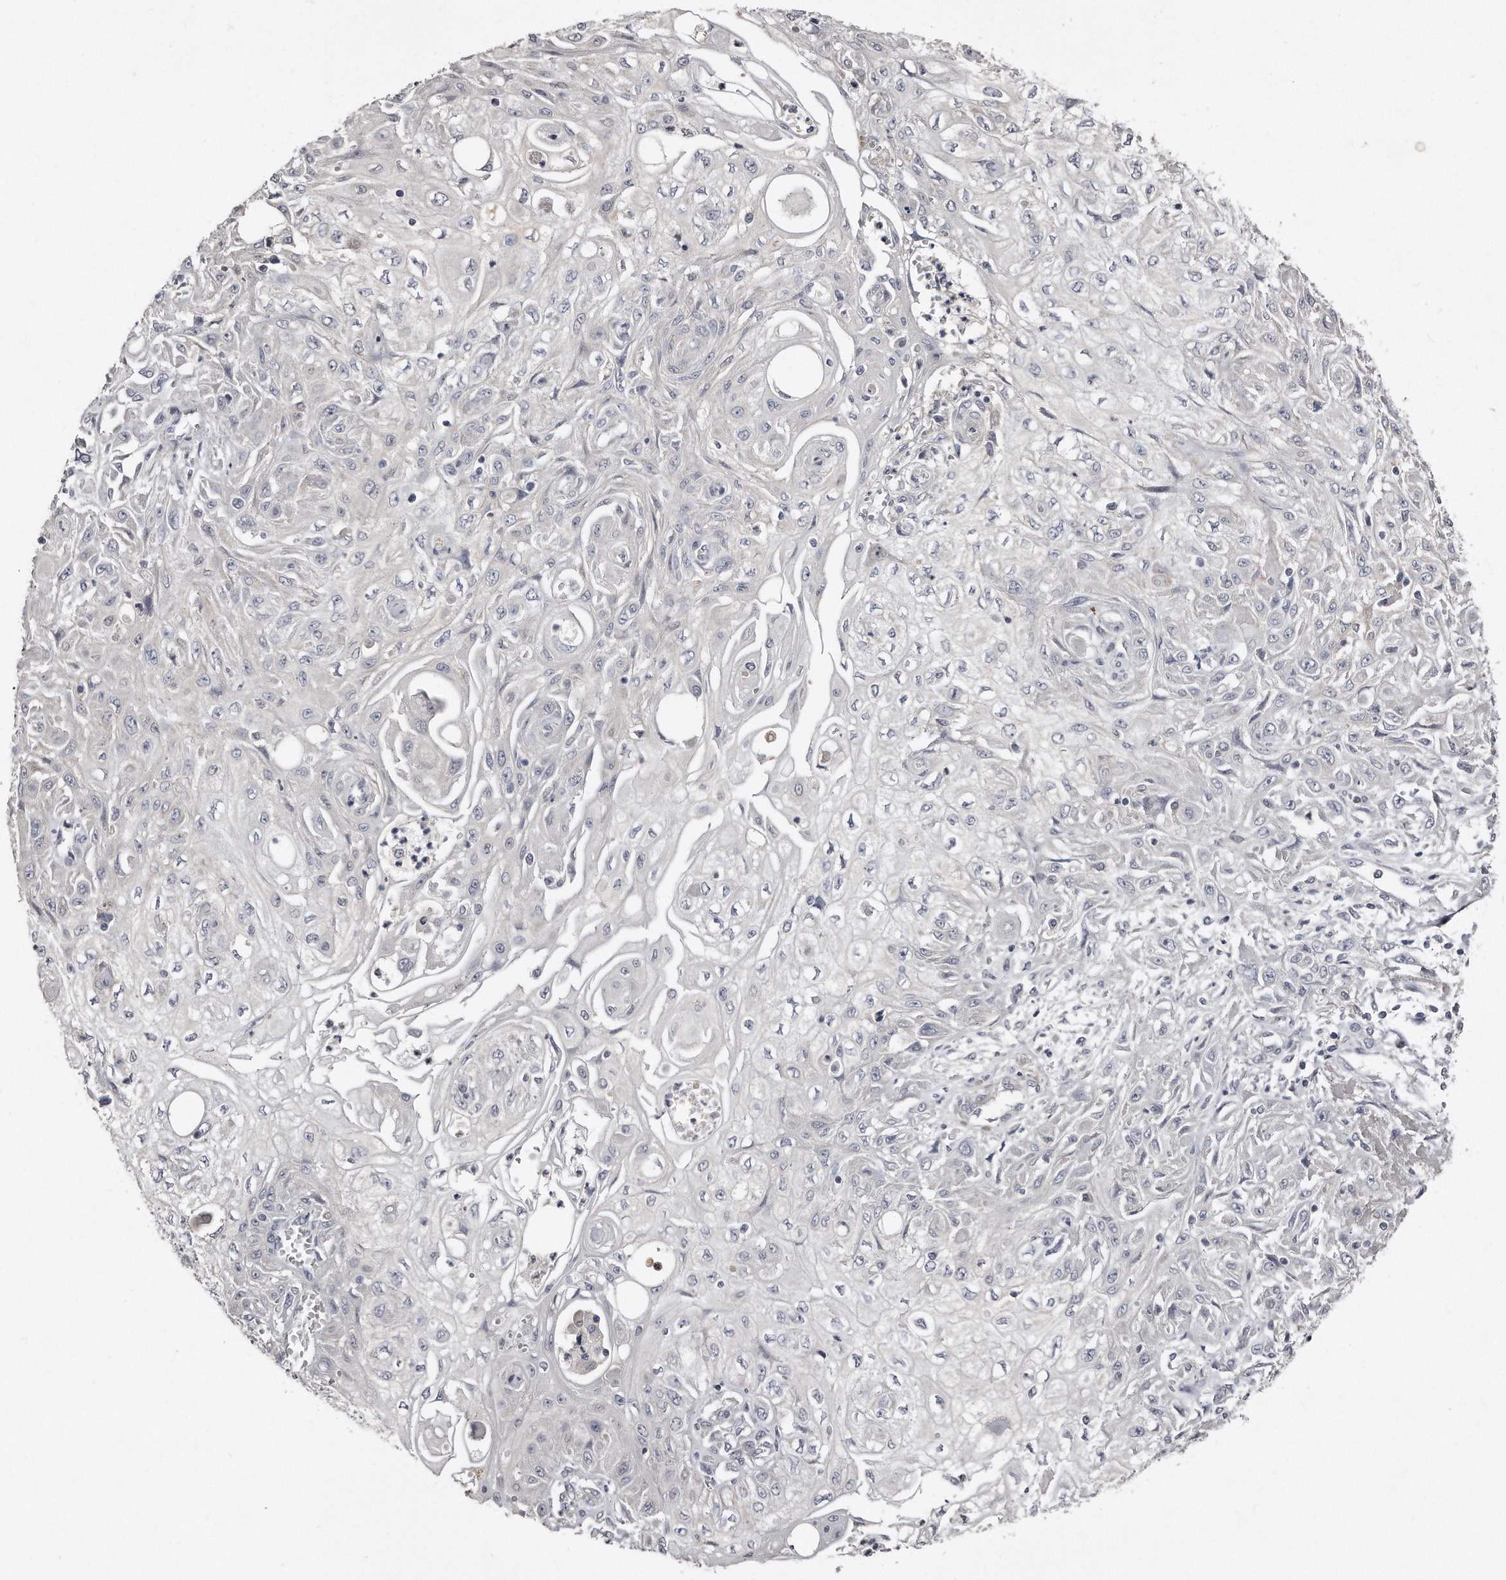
{"staining": {"intensity": "negative", "quantity": "none", "location": "none"}, "tissue": "skin cancer", "cell_type": "Tumor cells", "image_type": "cancer", "snomed": [{"axis": "morphology", "description": "Squamous cell carcinoma, NOS"}, {"axis": "morphology", "description": "Squamous cell carcinoma, metastatic, NOS"}, {"axis": "topography", "description": "Skin"}, {"axis": "topography", "description": "Lymph node"}], "caption": "The immunohistochemistry (IHC) photomicrograph has no significant positivity in tumor cells of skin cancer tissue.", "gene": "LMOD1", "patient": {"sex": "male", "age": 75}}